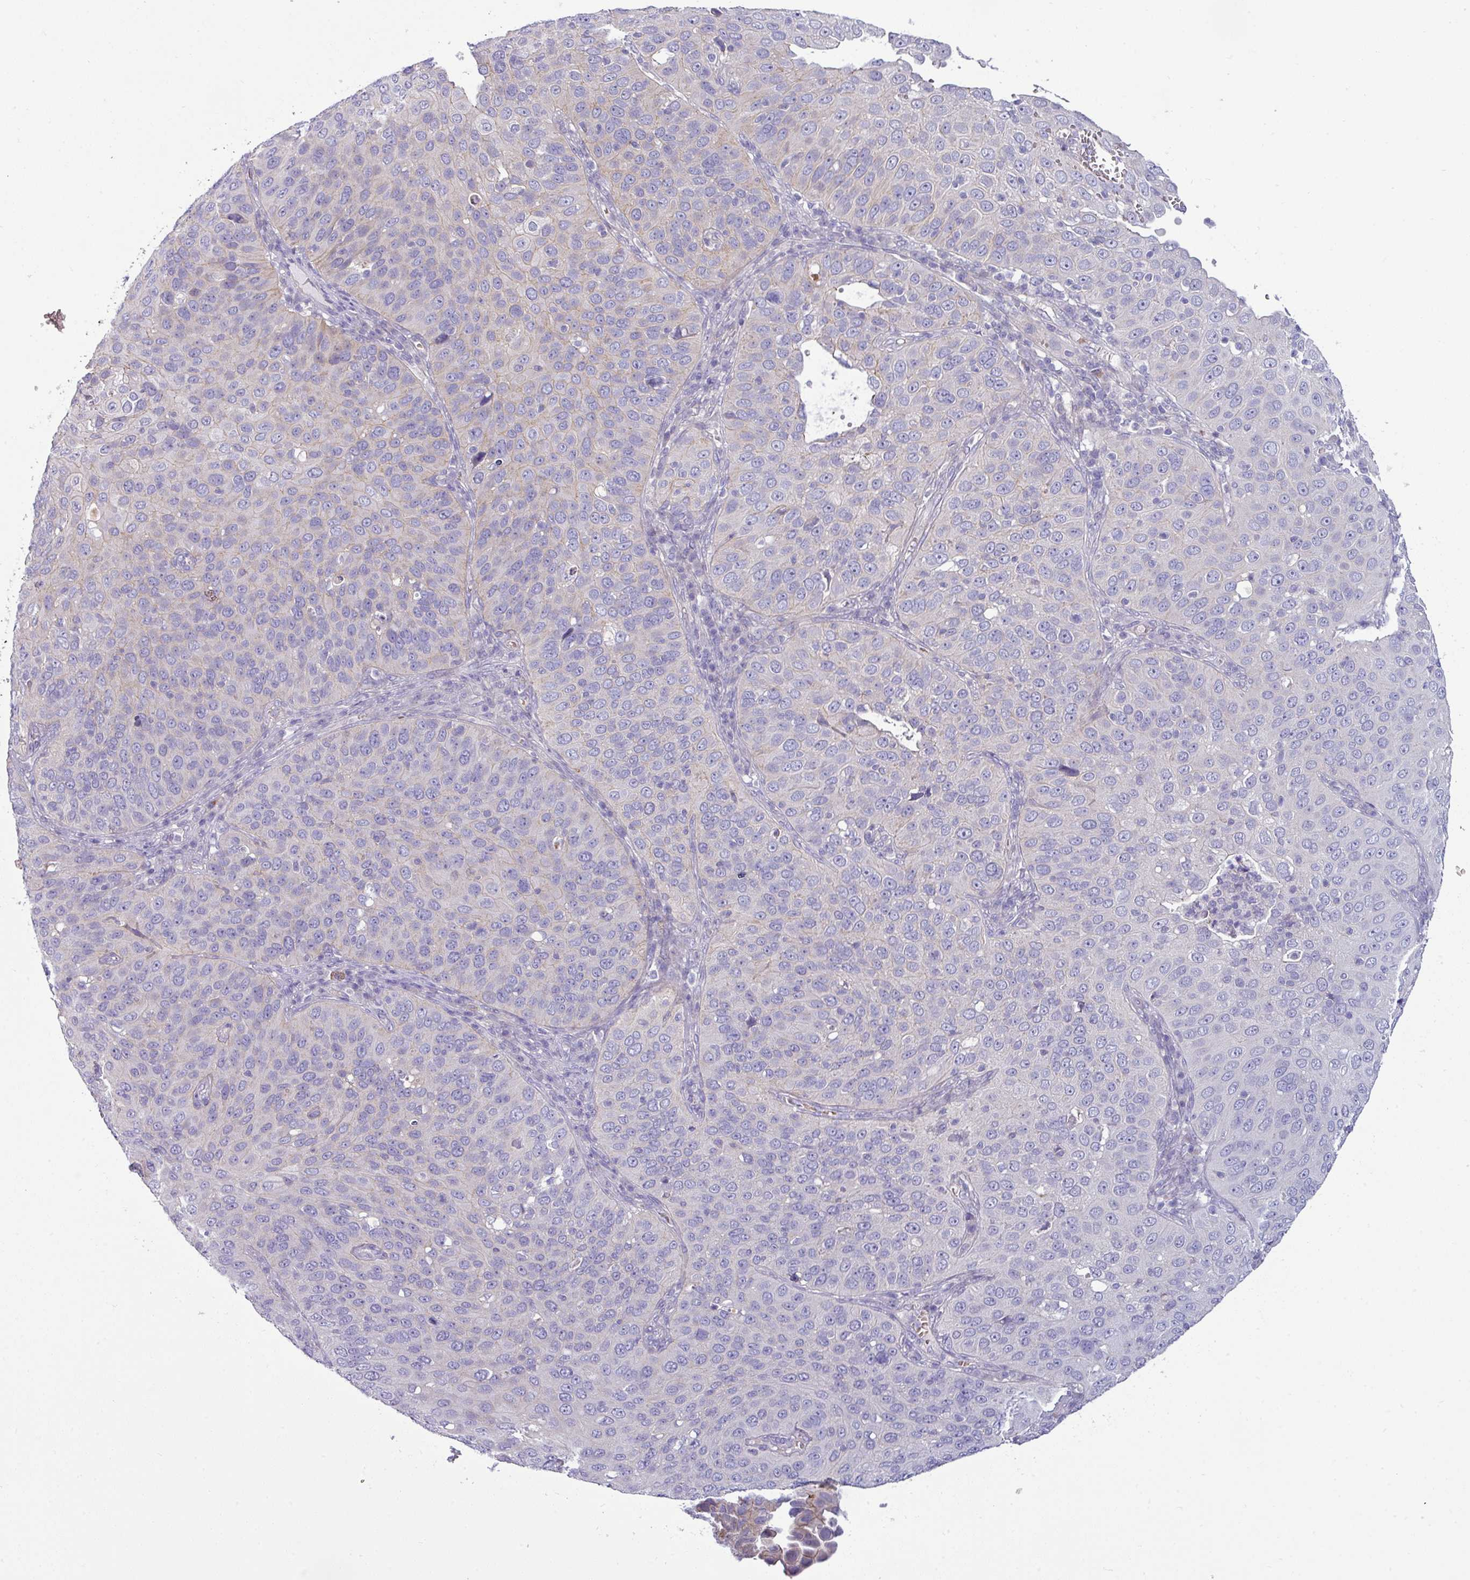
{"staining": {"intensity": "negative", "quantity": "none", "location": "none"}, "tissue": "cervical cancer", "cell_type": "Tumor cells", "image_type": "cancer", "snomed": [{"axis": "morphology", "description": "Squamous cell carcinoma, NOS"}, {"axis": "topography", "description": "Cervix"}], "caption": "Immunohistochemistry of squamous cell carcinoma (cervical) demonstrates no staining in tumor cells.", "gene": "ACAP3", "patient": {"sex": "female", "age": 36}}